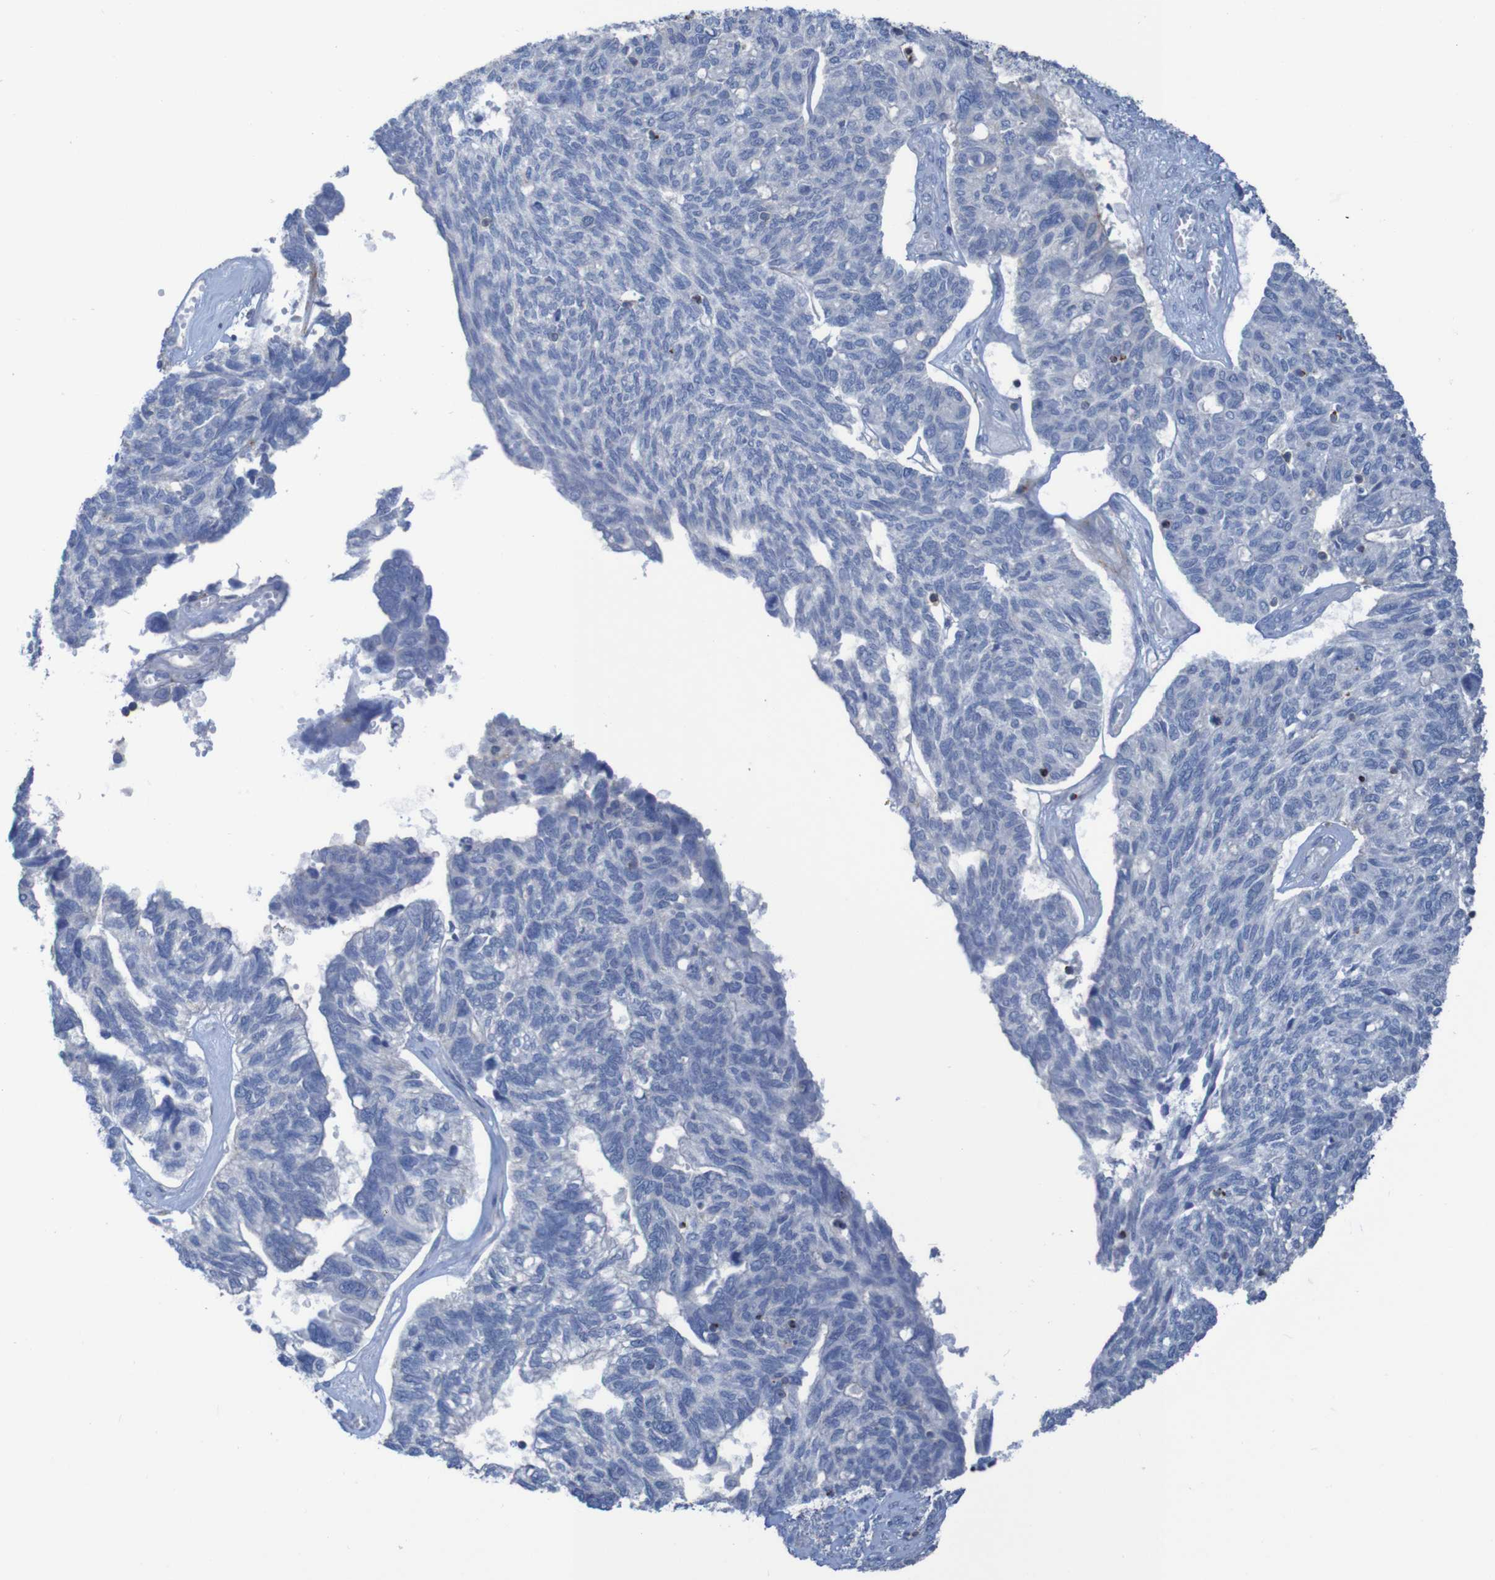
{"staining": {"intensity": "negative", "quantity": "none", "location": "none"}, "tissue": "ovarian cancer", "cell_type": "Tumor cells", "image_type": "cancer", "snomed": [{"axis": "morphology", "description": "Cystadenocarcinoma, serous, NOS"}, {"axis": "topography", "description": "Ovary"}], "caption": "This is an immunohistochemistry (IHC) histopathology image of serous cystadenocarcinoma (ovarian). There is no staining in tumor cells.", "gene": "RNF182", "patient": {"sex": "female", "age": 79}}